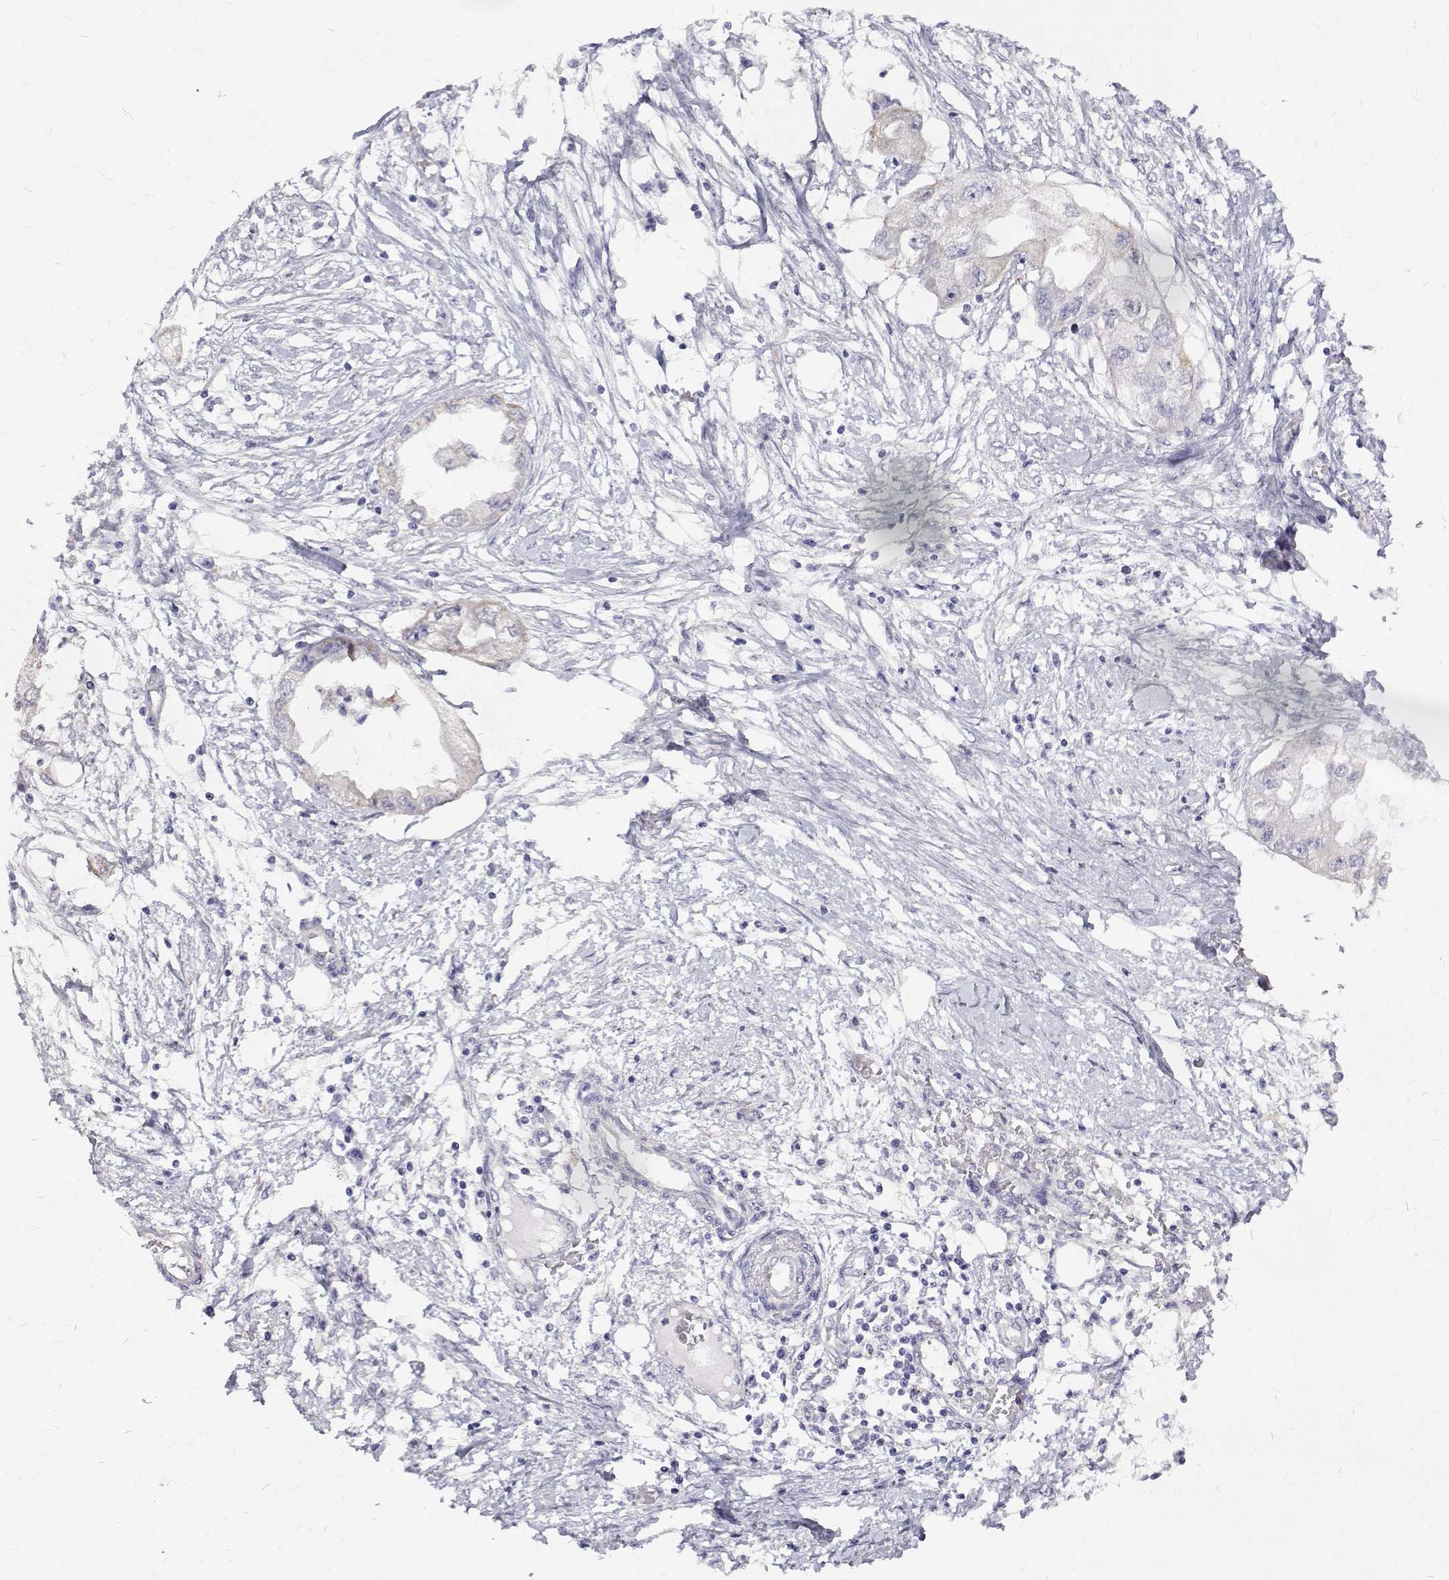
{"staining": {"intensity": "negative", "quantity": "none", "location": "none"}, "tissue": "endometrial cancer", "cell_type": "Tumor cells", "image_type": "cancer", "snomed": [{"axis": "morphology", "description": "Adenocarcinoma, NOS"}, {"axis": "morphology", "description": "Adenocarcinoma, metastatic, NOS"}, {"axis": "topography", "description": "Adipose tissue"}, {"axis": "topography", "description": "Endometrium"}], "caption": "This photomicrograph is of endometrial metastatic adenocarcinoma stained with immunohistochemistry to label a protein in brown with the nuclei are counter-stained blue. There is no positivity in tumor cells.", "gene": "PADI1", "patient": {"sex": "female", "age": 67}}